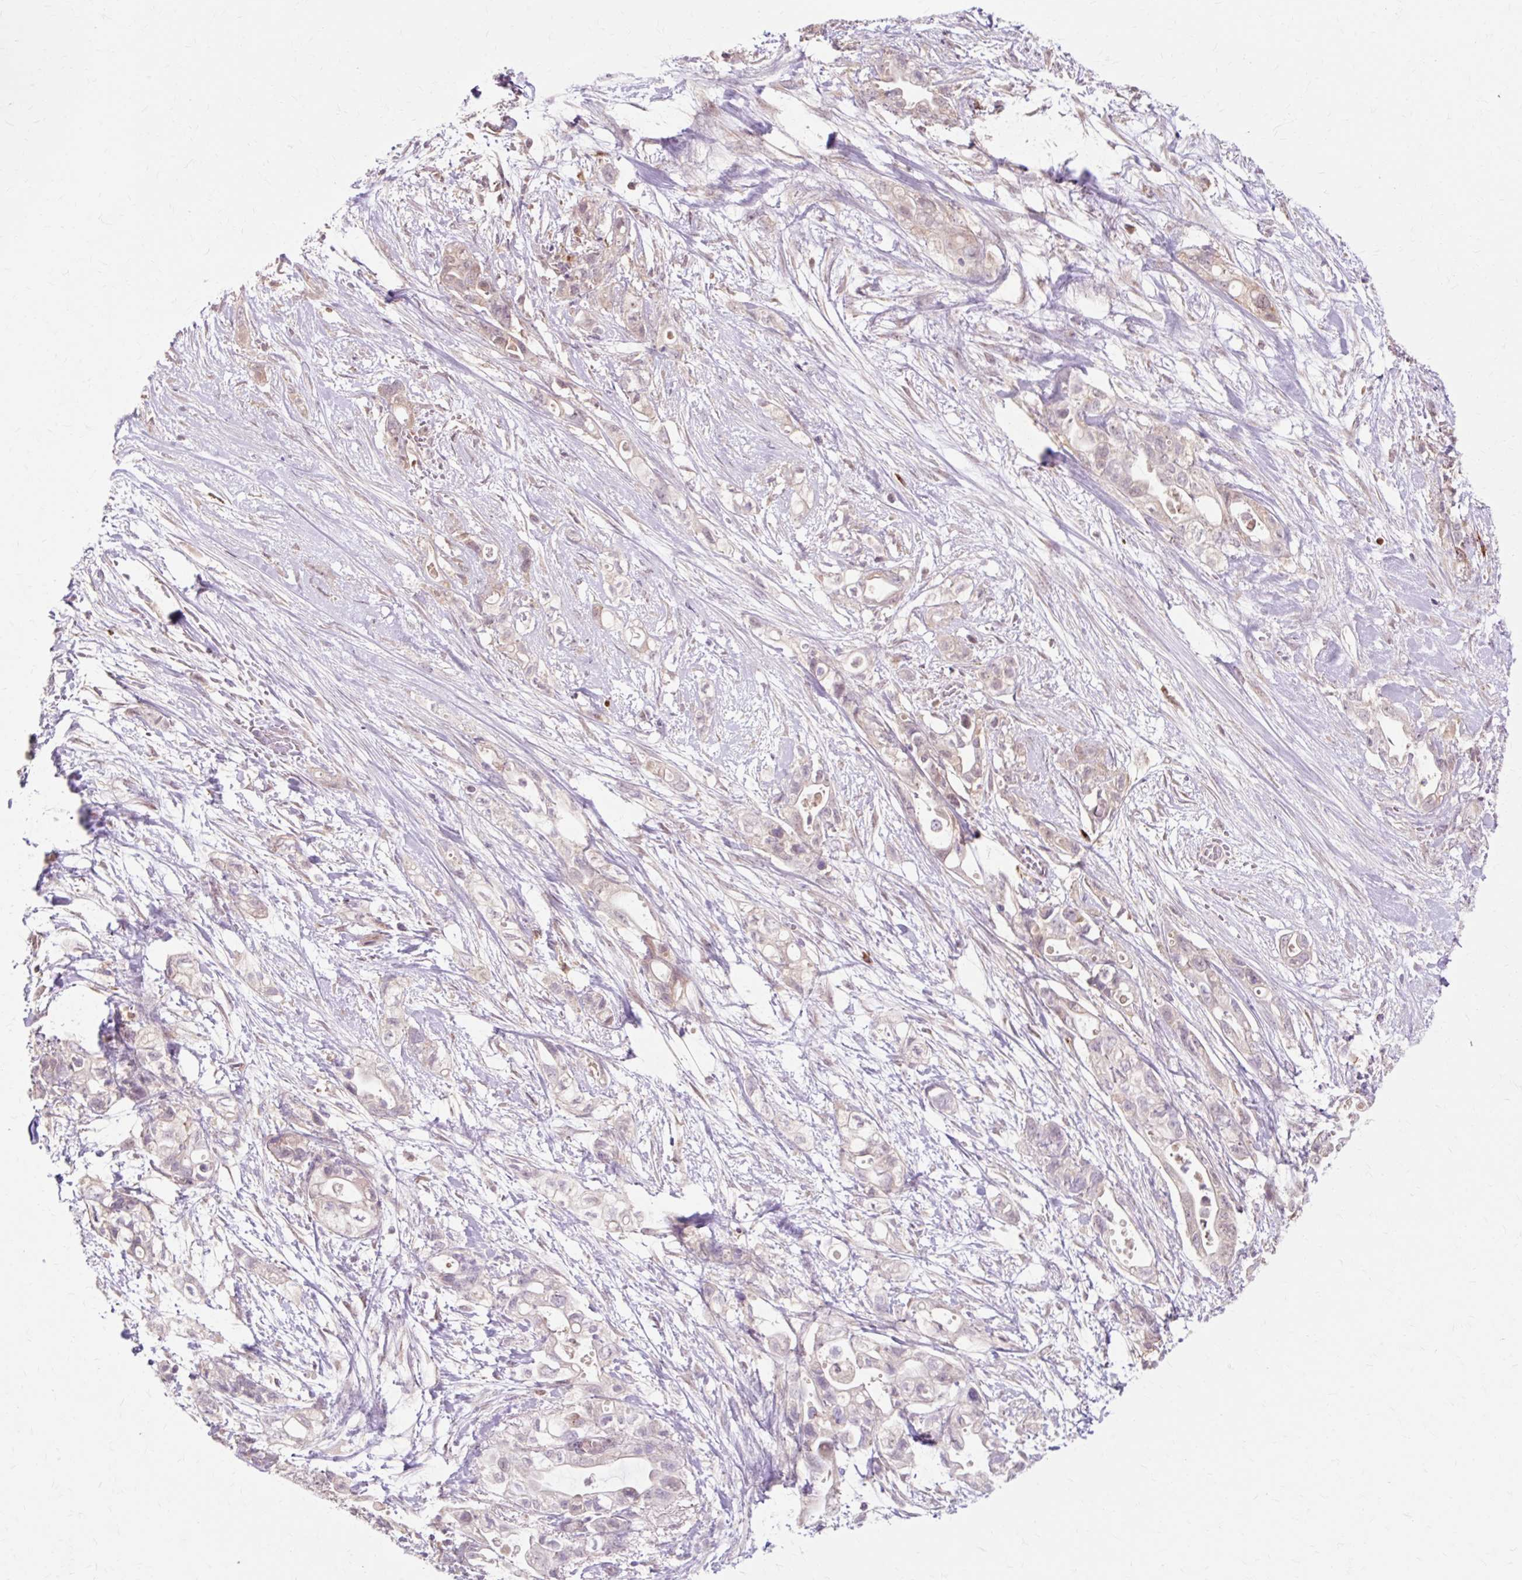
{"staining": {"intensity": "weak", "quantity": "<25%", "location": "cytoplasmic/membranous"}, "tissue": "pancreatic cancer", "cell_type": "Tumor cells", "image_type": "cancer", "snomed": [{"axis": "morphology", "description": "Adenocarcinoma, NOS"}, {"axis": "topography", "description": "Pancreas"}], "caption": "High power microscopy histopathology image of an IHC photomicrograph of pancreatic cancer (adenocarcinoma), revealing no significant positivity in tumor cells. The staining is performed using DAB (3,3'-diaminobenzidine) brown chromogen with nuclei counter-stained in using hematoxylin.", "gene": "GEMIN2", "patient": {"sex": "female", "age": 72}}